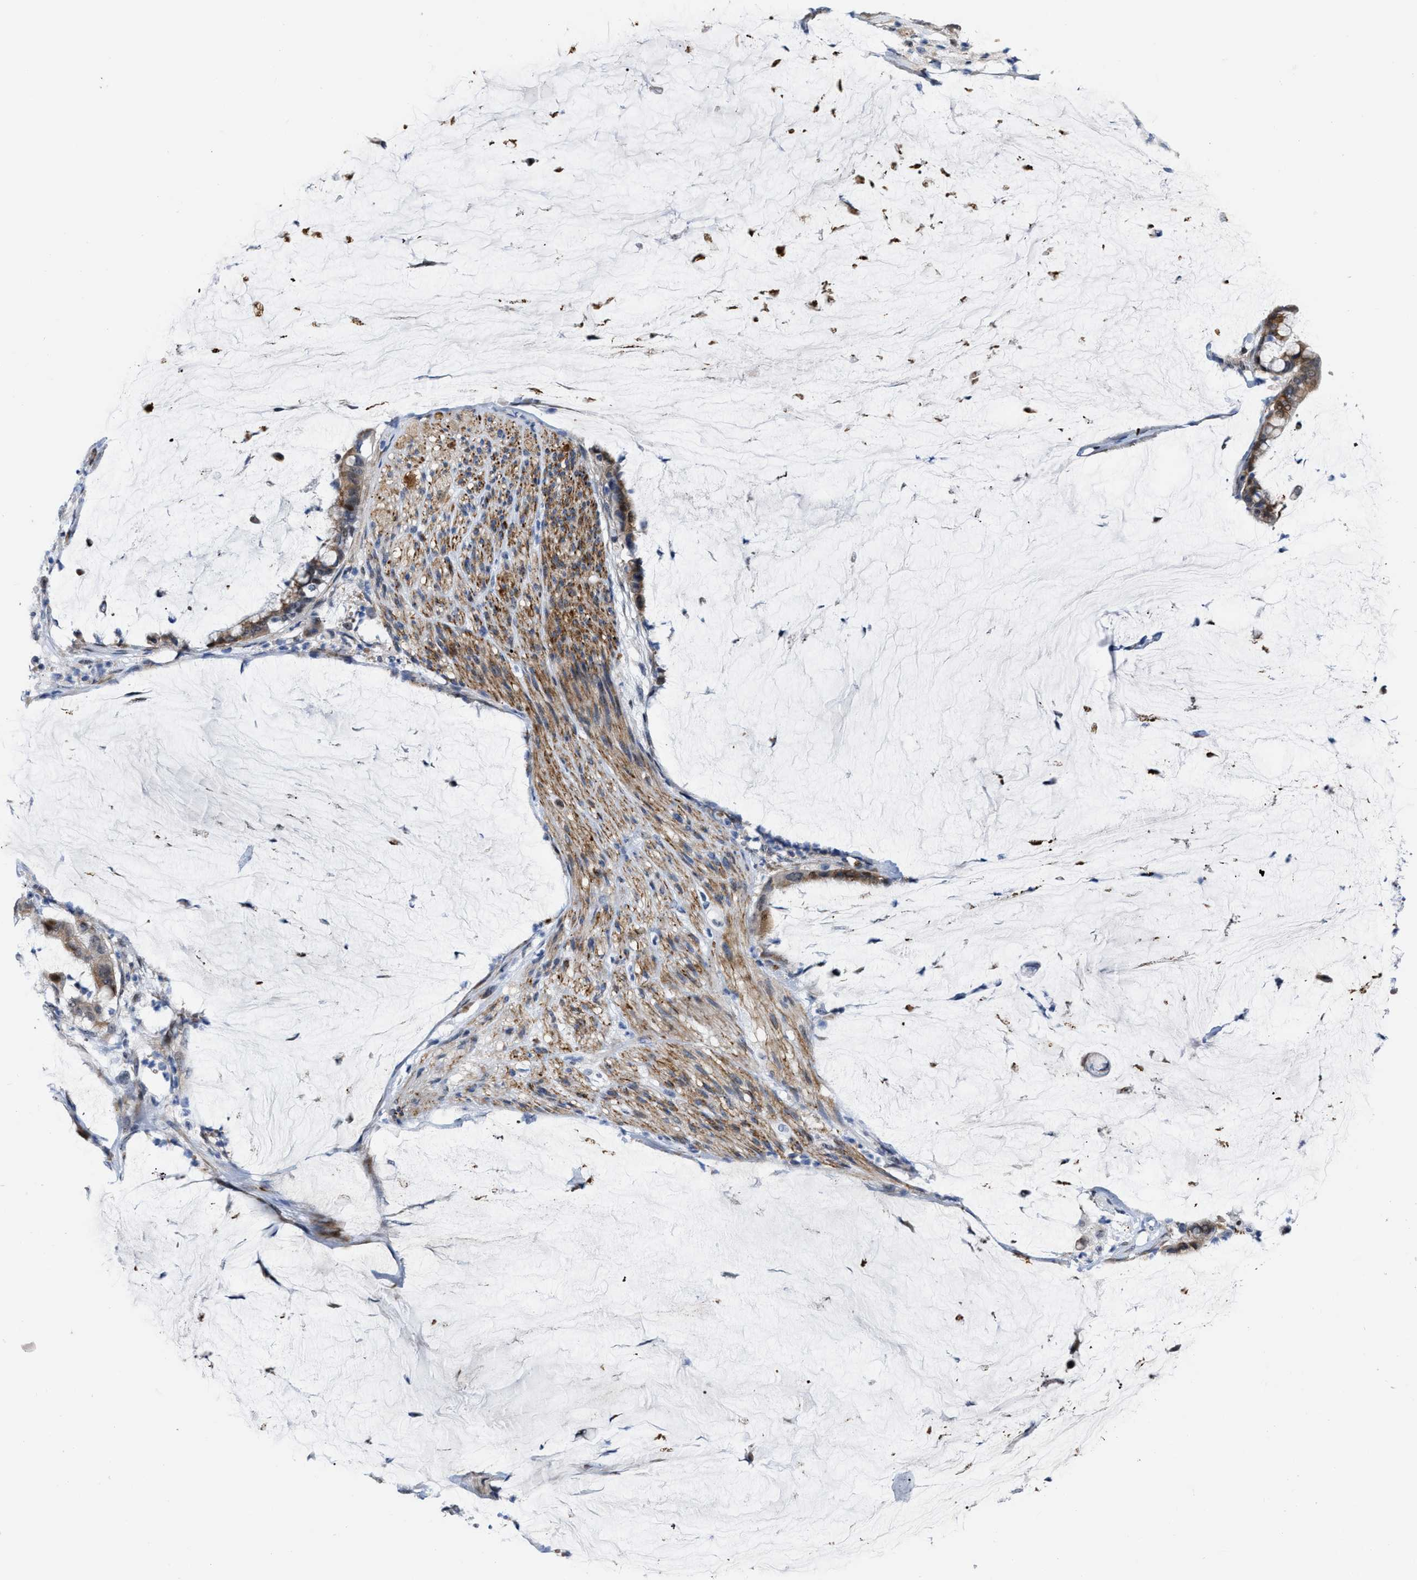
{"staining": {"intensity": "moderate", "quantity": ">75%", "location": "cytoplasmic/membranous"}, "tissue": "pancreatic cancer", "cell_type": "Tumor cells", "image_type": "cancer", "snomed": [{"axis": "morphology", "description": "Adenocarcinoma, NOS"}, {"axis": "topography", "description": "Pancreas"}], "caption": "The image shows a brown stain indicating the presence of a protein in the cytoplasmic/membranous of tumor cells in pancreatic adenocarcinoma.", "gene": "POLR1F", "patient": {"sex": "male", "age": 41}}